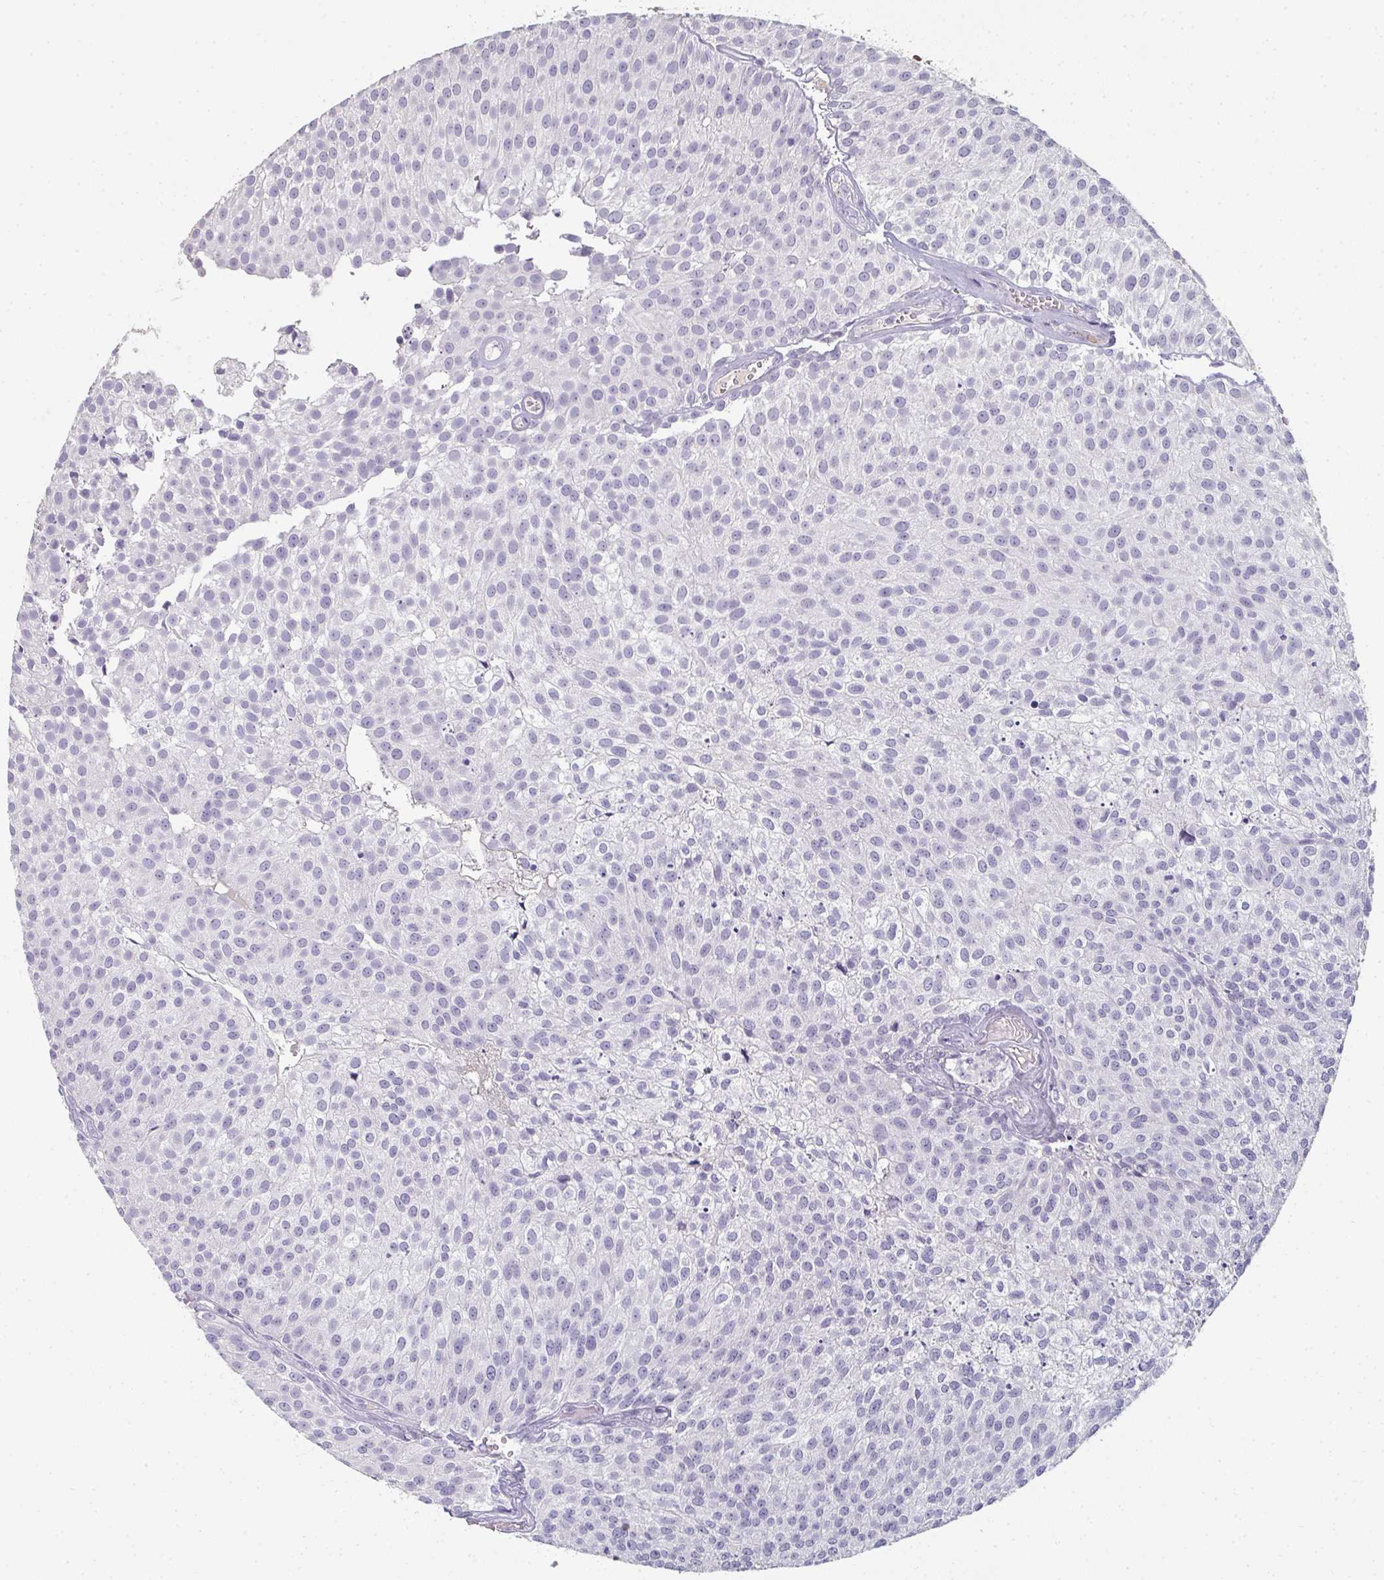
{"staining": {"intensity": "negative", "quantity": "none", "location": "none"}, "tissue": "urothelial cancer", "cell_type": "Tumor cells", "image_type": "cancer", "snomed": [{"axis": "morphology", "description": "Urothelial carcinoma, Low grade"}, {"axis": "topography", "description": "Urinary bladder"}], "caption": "Urothelial carcinoma (low-grade) was stained to show a protein in brown. There is no significant expression in tumor cells. (IHC, brightfield microscopy, high magnification).", "gene": "A1CF", "patient": {"sex": "female", "age": 79}}